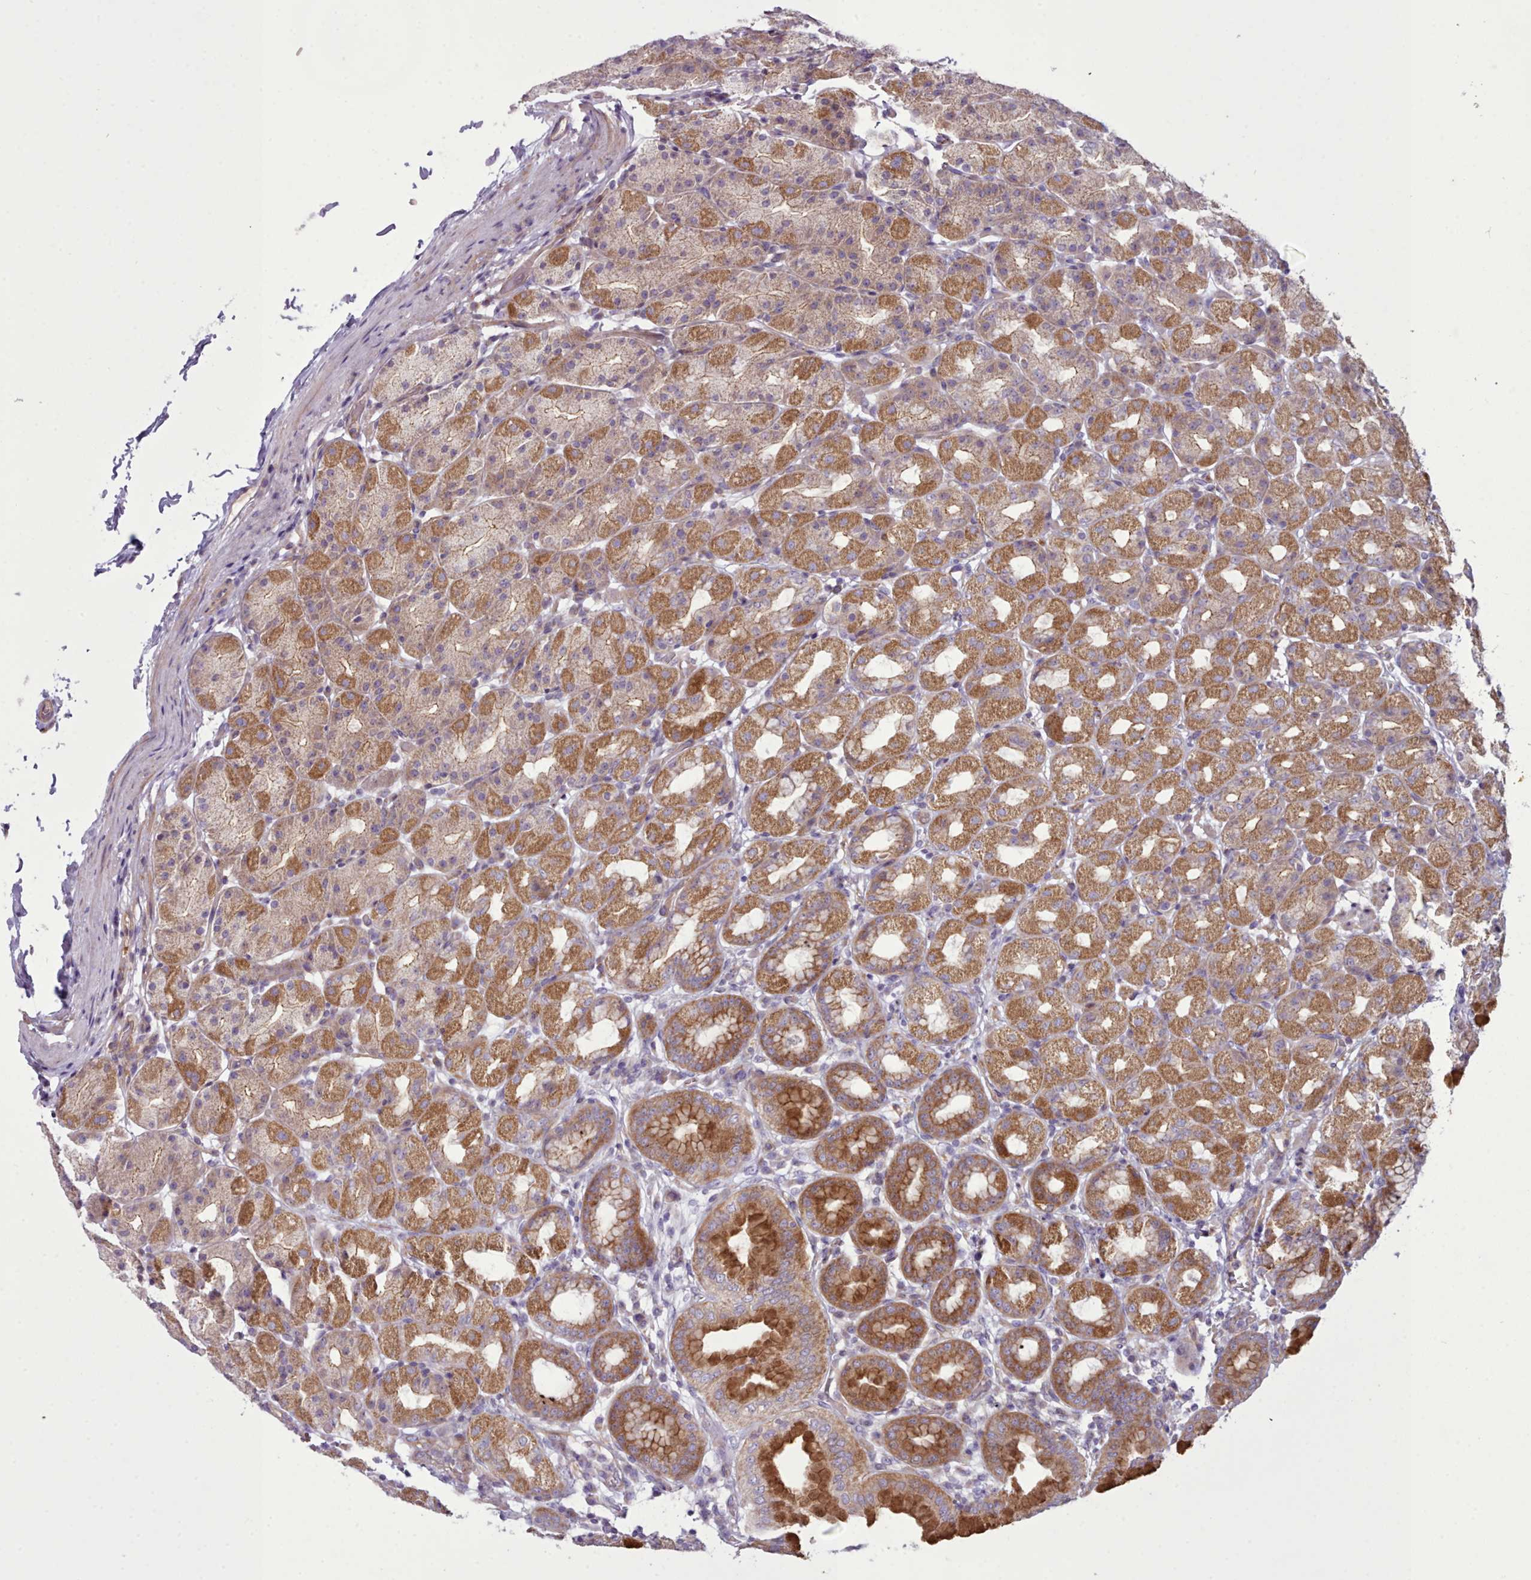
{"staining": {"intensity": "moderate", "quantity": "25%-75%", "location": "cytoplasmic/membranous"}, "tissue": "stomach", "cell_type": "Glandular cells", "image_type": "normal", "snomed": [{"axis": "morphology", "description": "Normal tissue, NOS"}, {"axis": "topography", "description": "Stomach, upper"}], "caption": "The image demonstrates a brown stain indicating the presence of a protein in the cytoplasmic/membranous of glandular cells in stomach. (IHC, brightfield microscopy, high magnification).", "gene": "TENT4B", "patient": {"sex": "male", "age": 68}}